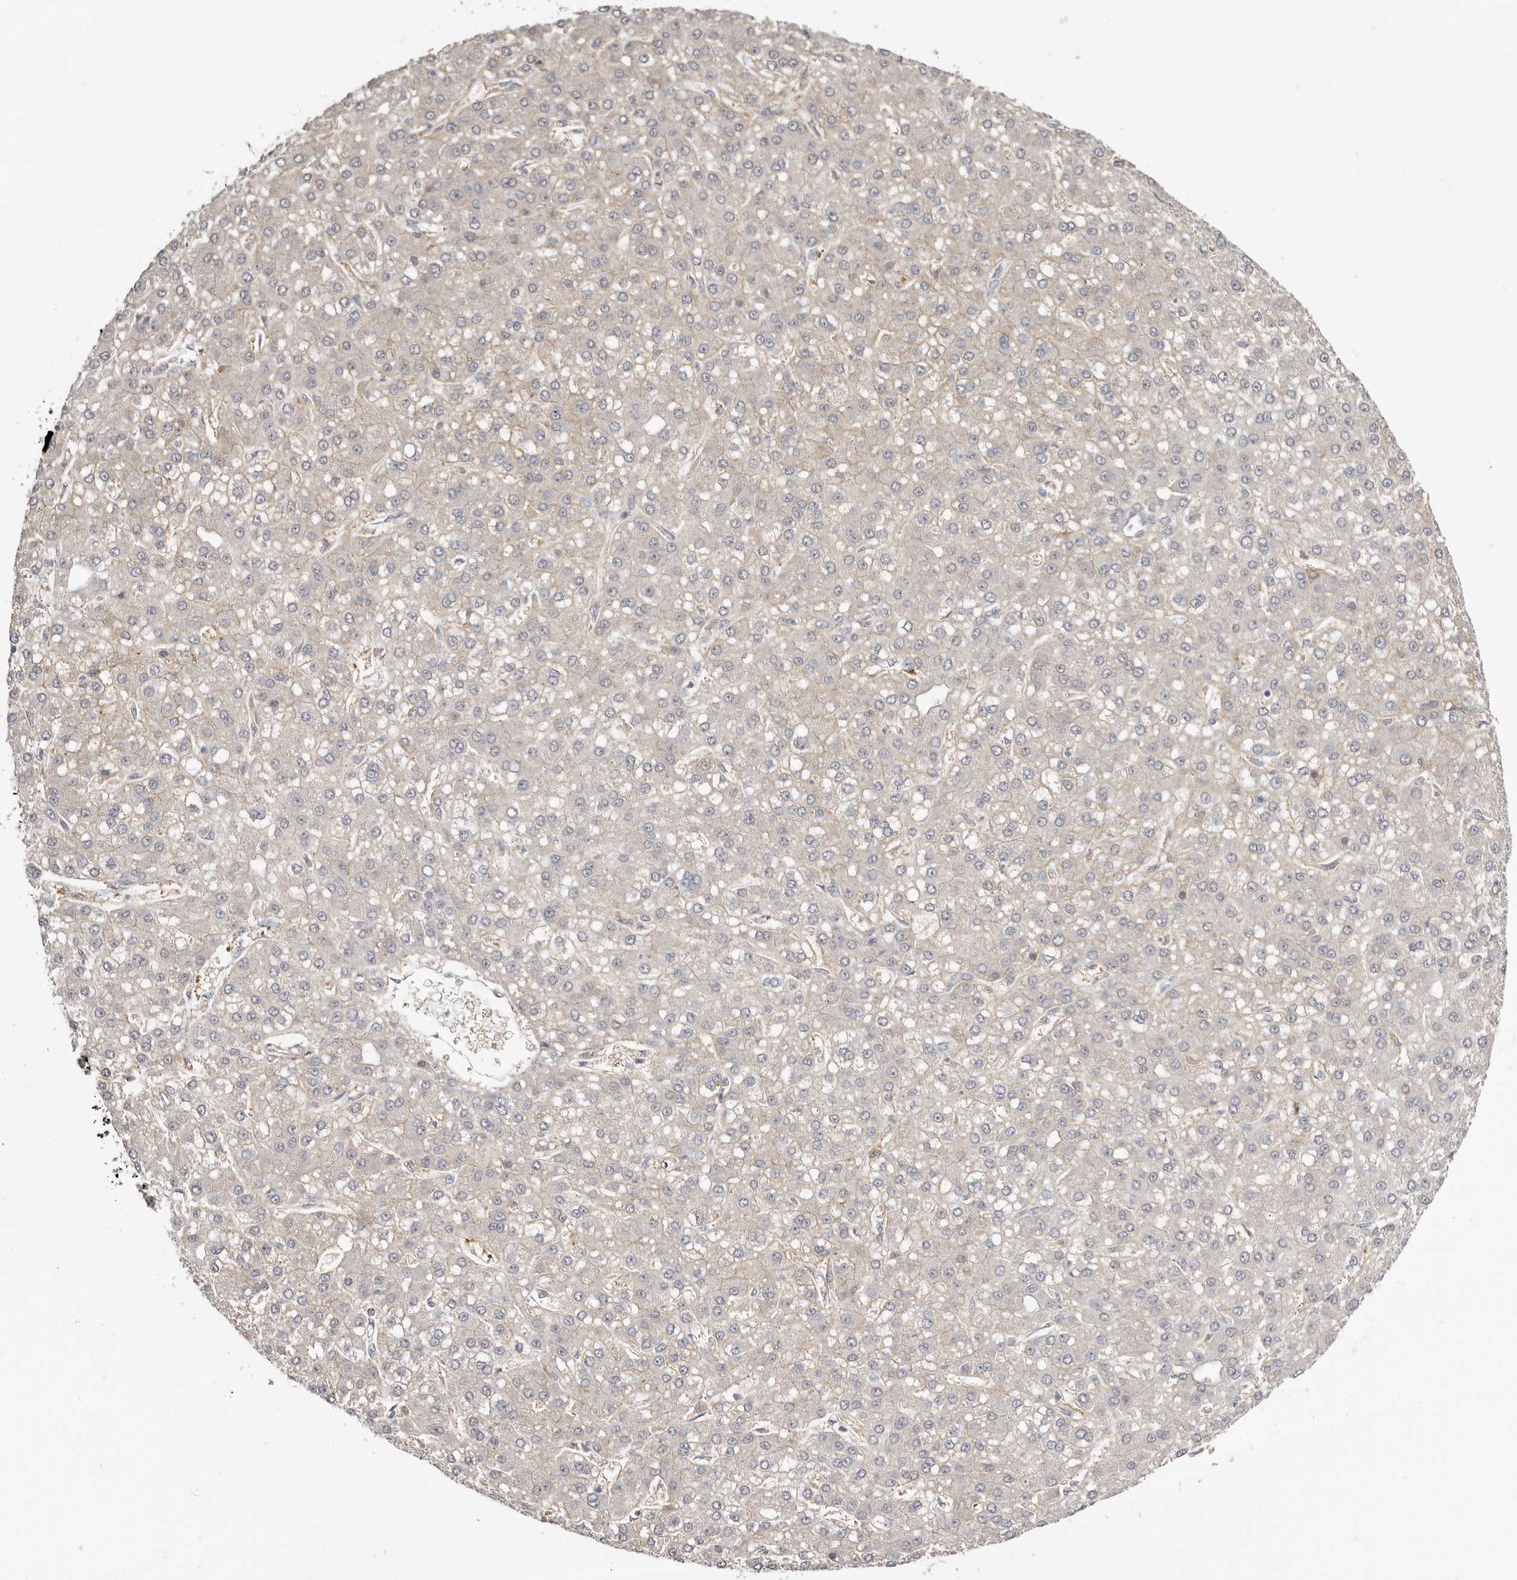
{"staining": {"intensity": "negative", "quantity": "none", "location": "none"}, "tissue": "liver cancer", "cell_type": "Tumor cells", "image_type": "cancer", "snomed": [{"axis": "morphology", "description": "Carcinoma, Hepatocellular, NOS"}, {"axis": "topography", "description": "Liver"}], "caption": "The histopathology image reveals no significant positivity in tumor cells of liver cancer (hepatocellular carcinoma).", "gene": "MSRB2", "patient": {"sex": "male", "age": 67}}